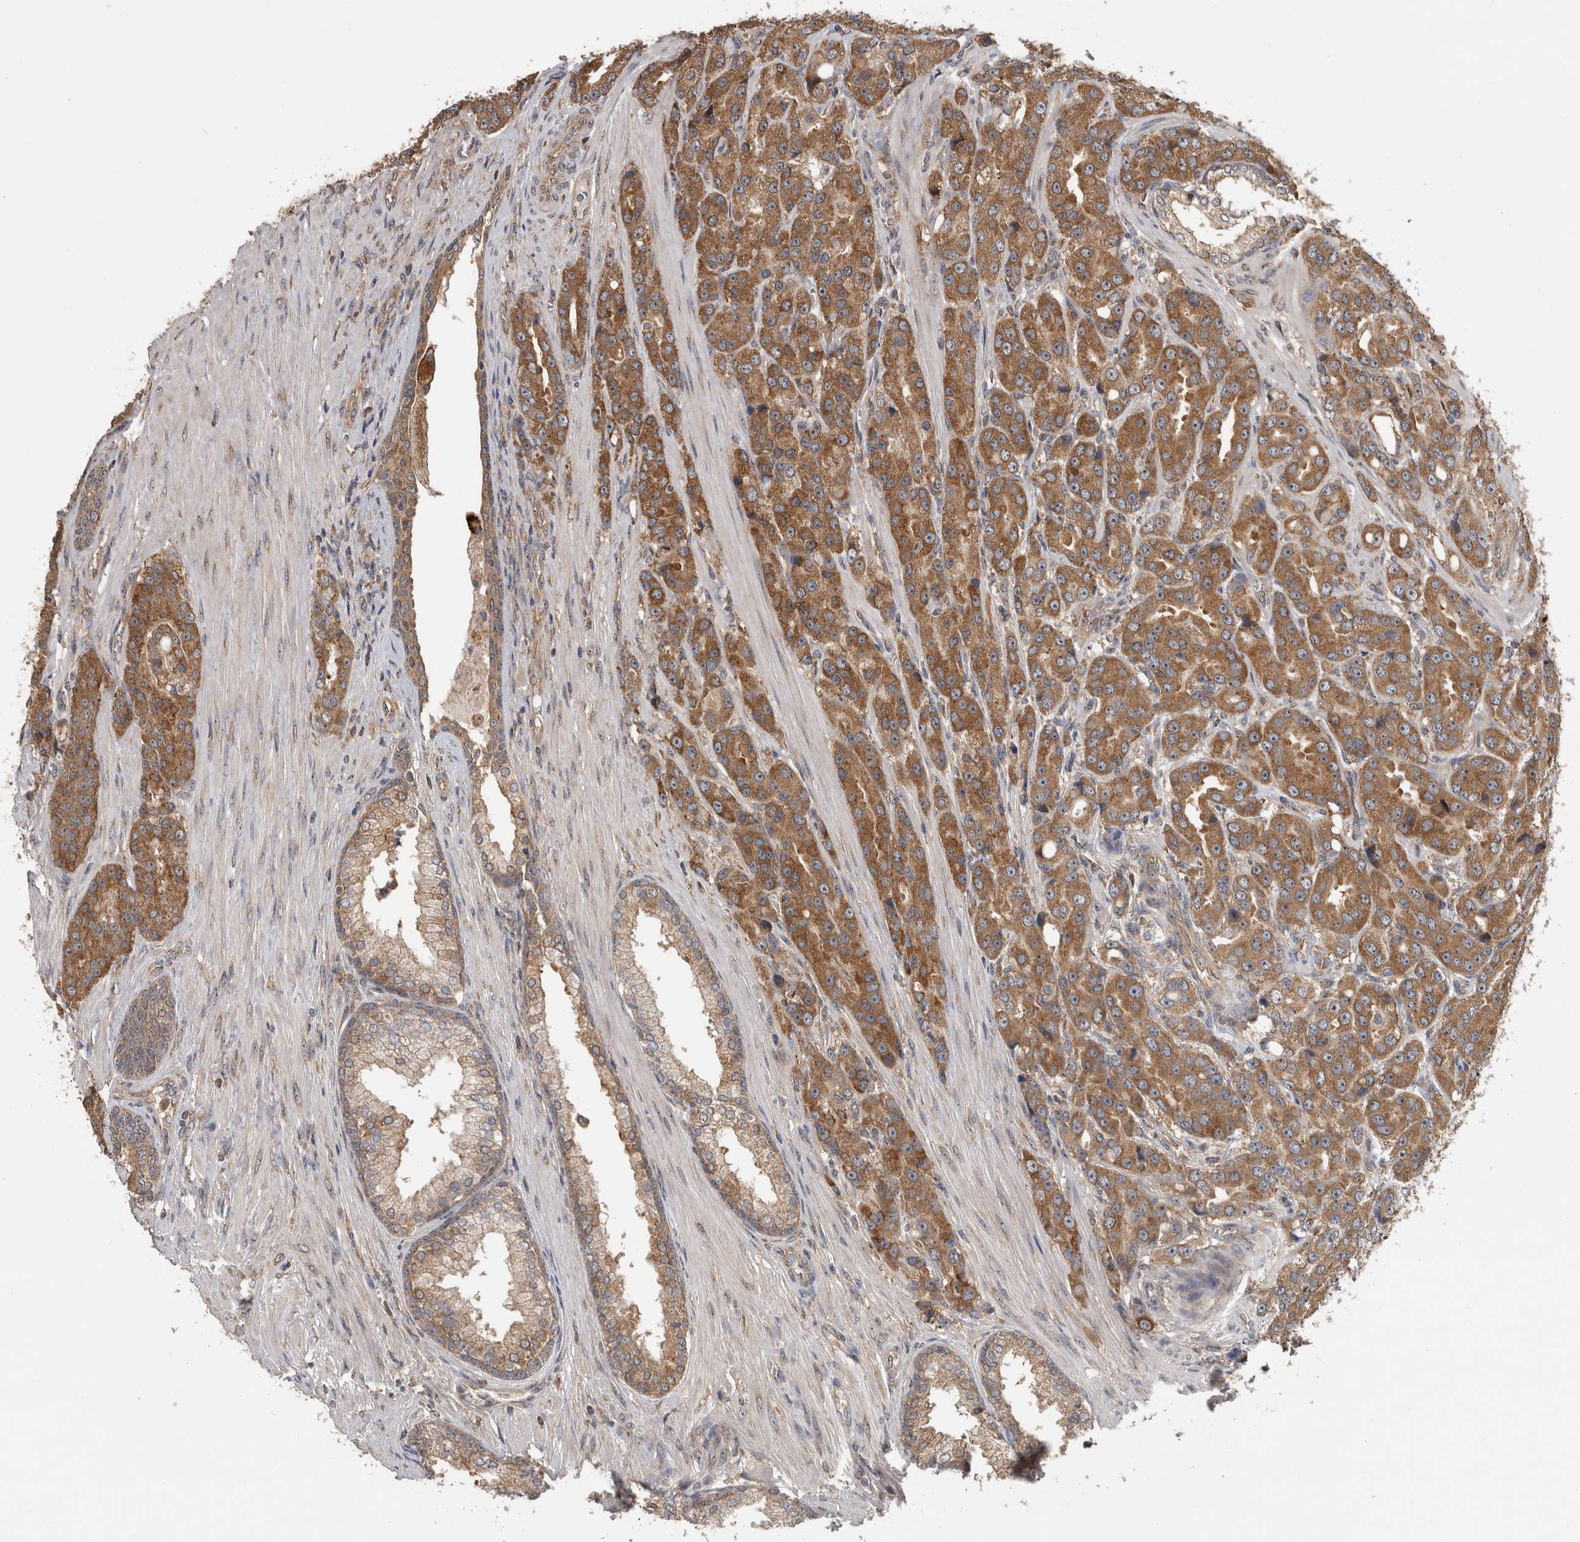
{"staining": {"intensity": "moderate", "quantity": ">75%", "location": "cytoplasmic/membranous"}, "tissue": "prostate cancer", "cell_type": "Tumor cells", "image_type": "cancer", "snomed": [{"axis": "morphology", "description": "Adenocarcinoma, High grade"}, {"axis": "topography", "description": "Prostate"}], "caption": "Protein analysis of high-grade adenocarcinoma (prostate) tissue demonstrates moderate cytoplasmic/membranous expression in approximately >75% of tumor cells.", "gene": "ATXN2", "patient": {"sex": "male", "age": 60}}